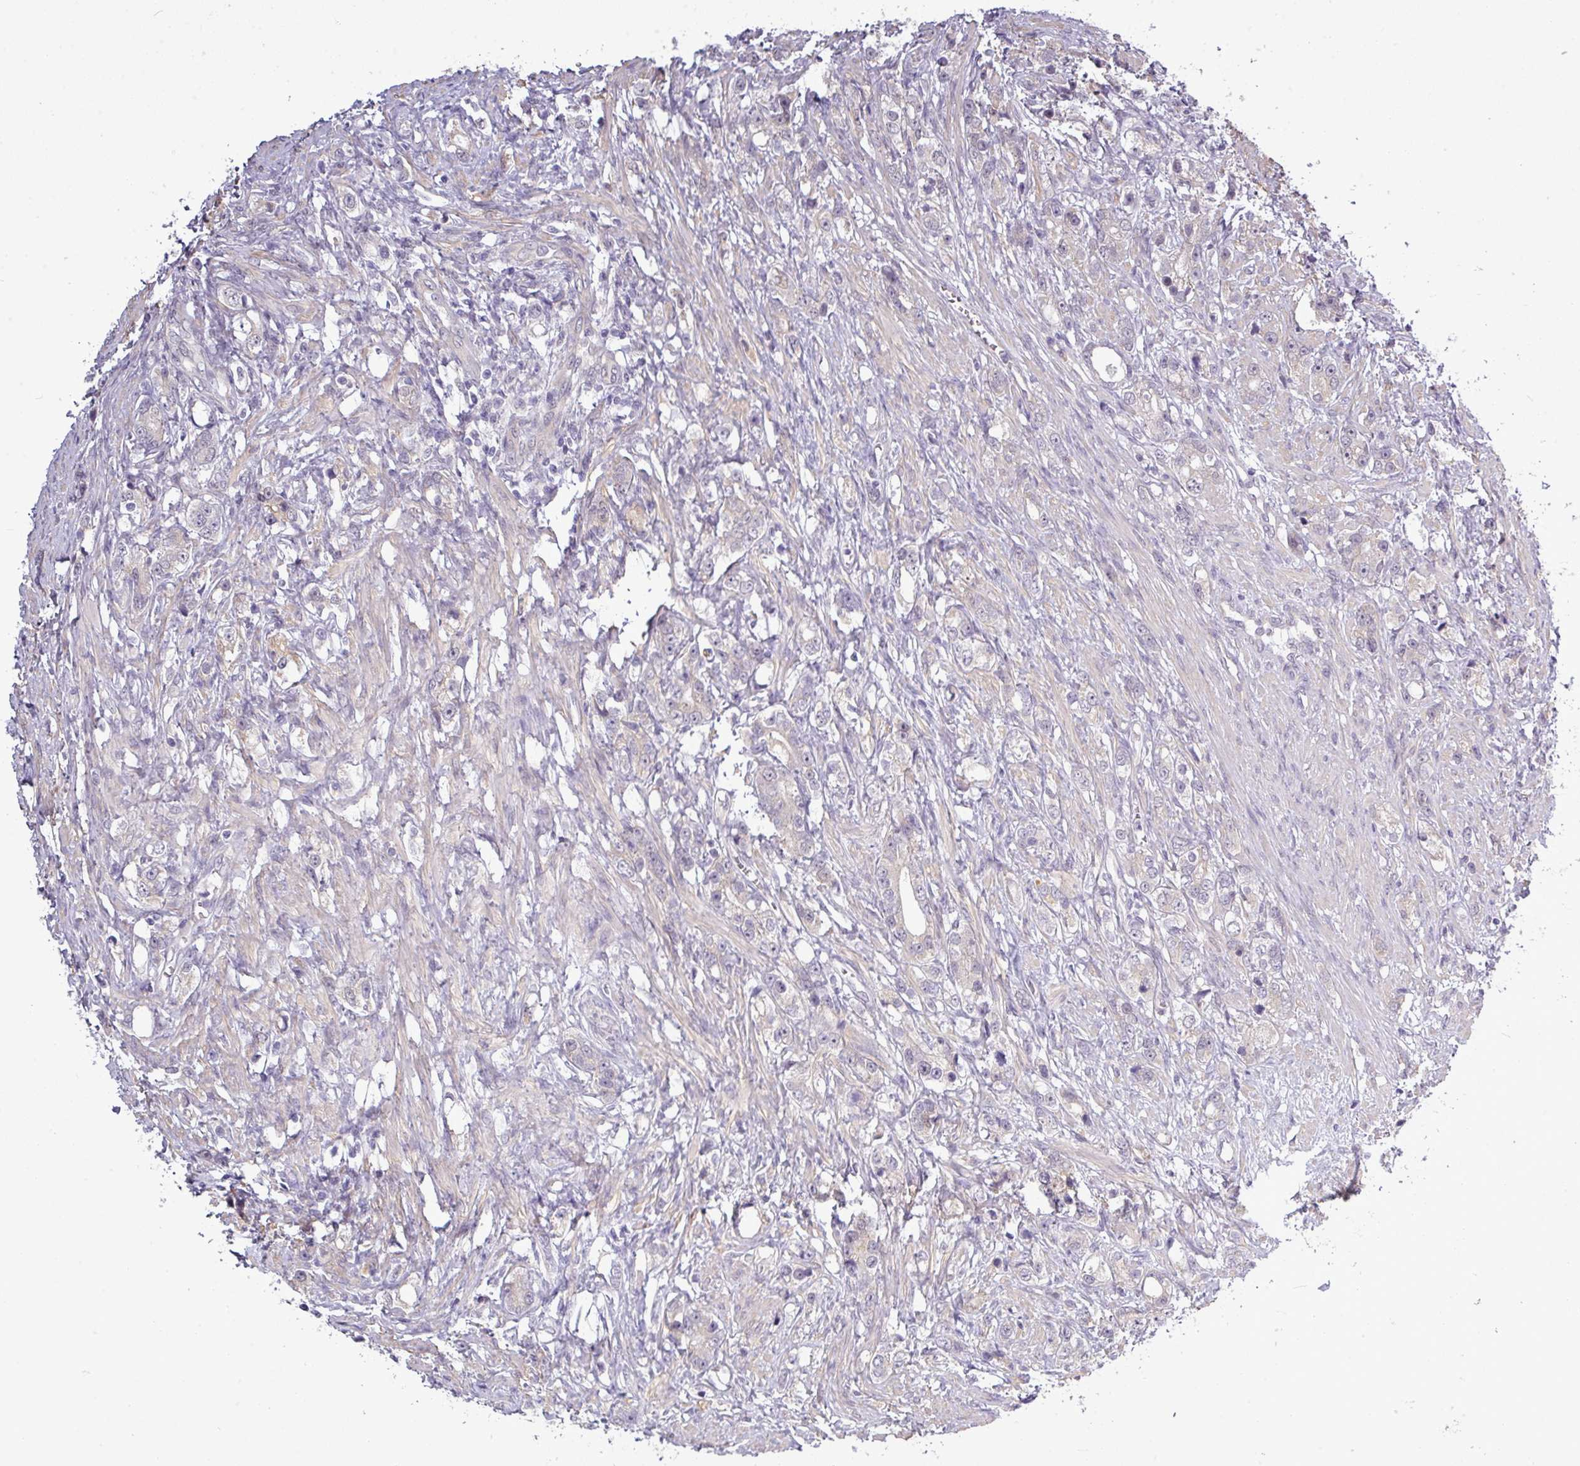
{"staining": {"intensity": "negative", "quantity": "none", "location": "none"}, "tissue": "prostate cancer", "cell_type": "Tumor cells", "image_type": "cancer", "snomed": [{"axis": "morphology", "description": "Adenocarcinoma, High grade"}, {"axis": "topography", "description": "Prostate"}], "caption": "The photomicrograph exhibits no staining of tumor cells in prostate adenocarcinoma (high-grade).", "gene": "ZNF217", "patient": {"sex": "male", "age": 63}}